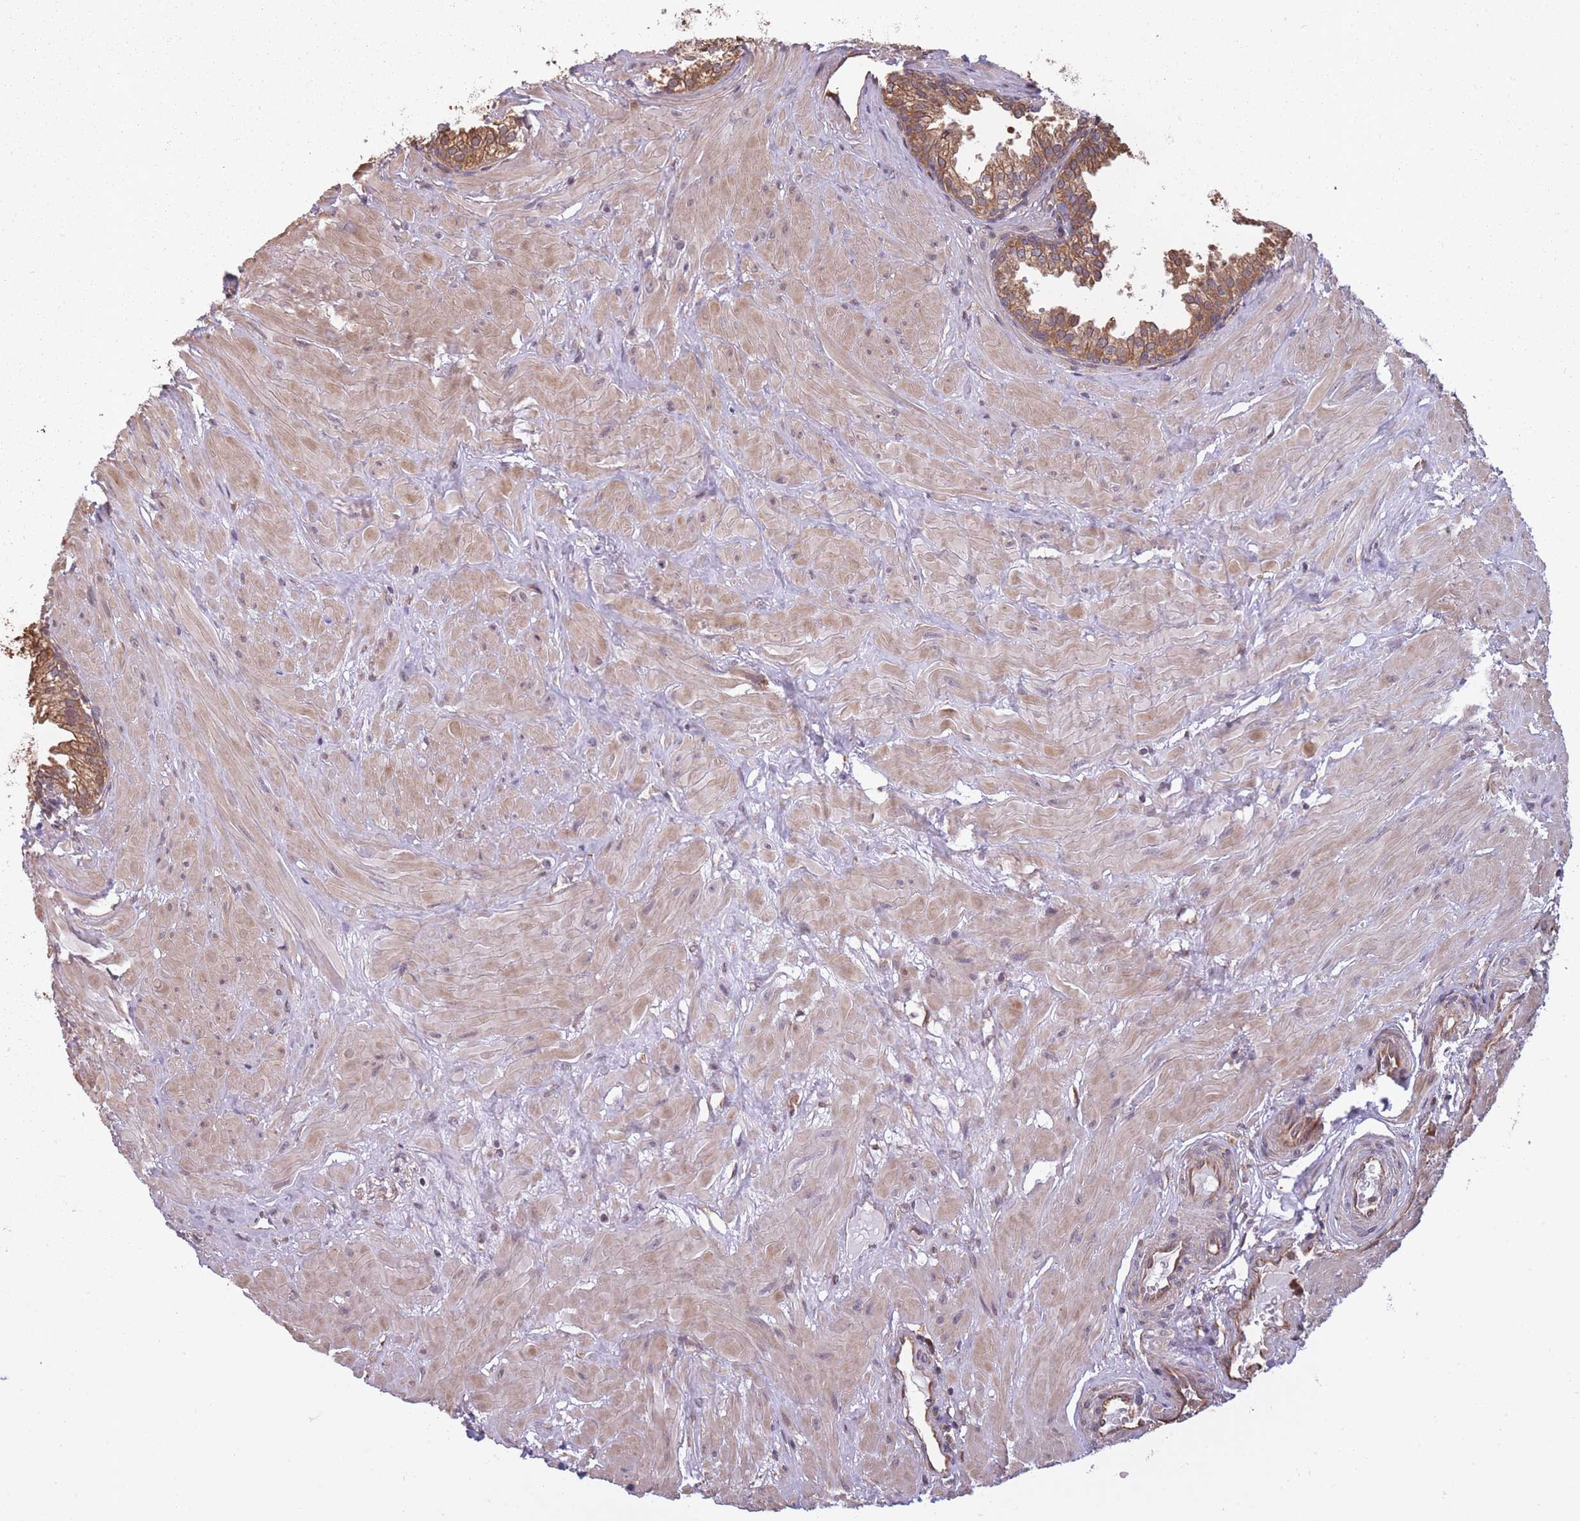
{"staining": {"intensity": "moderate", "quantity": ">75%", "location": "cytoplasmic/membranous"}, "tissue": "prostate", "cell_type": "Glandular cells", "image_type": "normal", "snomed": [{"axis": "morphology", "description": "Normal tissue, NOS"}, {"axis": "topography", "description": "Prostate"}, {"axis": "topography", "description": "Peripheral nerve tissue"}], "caption": "Immunohistochemistry (IHC) (DAB (3,3'-diaminobenzidine)) staining of normal prostate displays moderate cytoplasmic/membranous protein positivity in approximately >75% of glandular cells.", "gene": "ARL13B", "patient": {"sex": "male", "age": 55}}